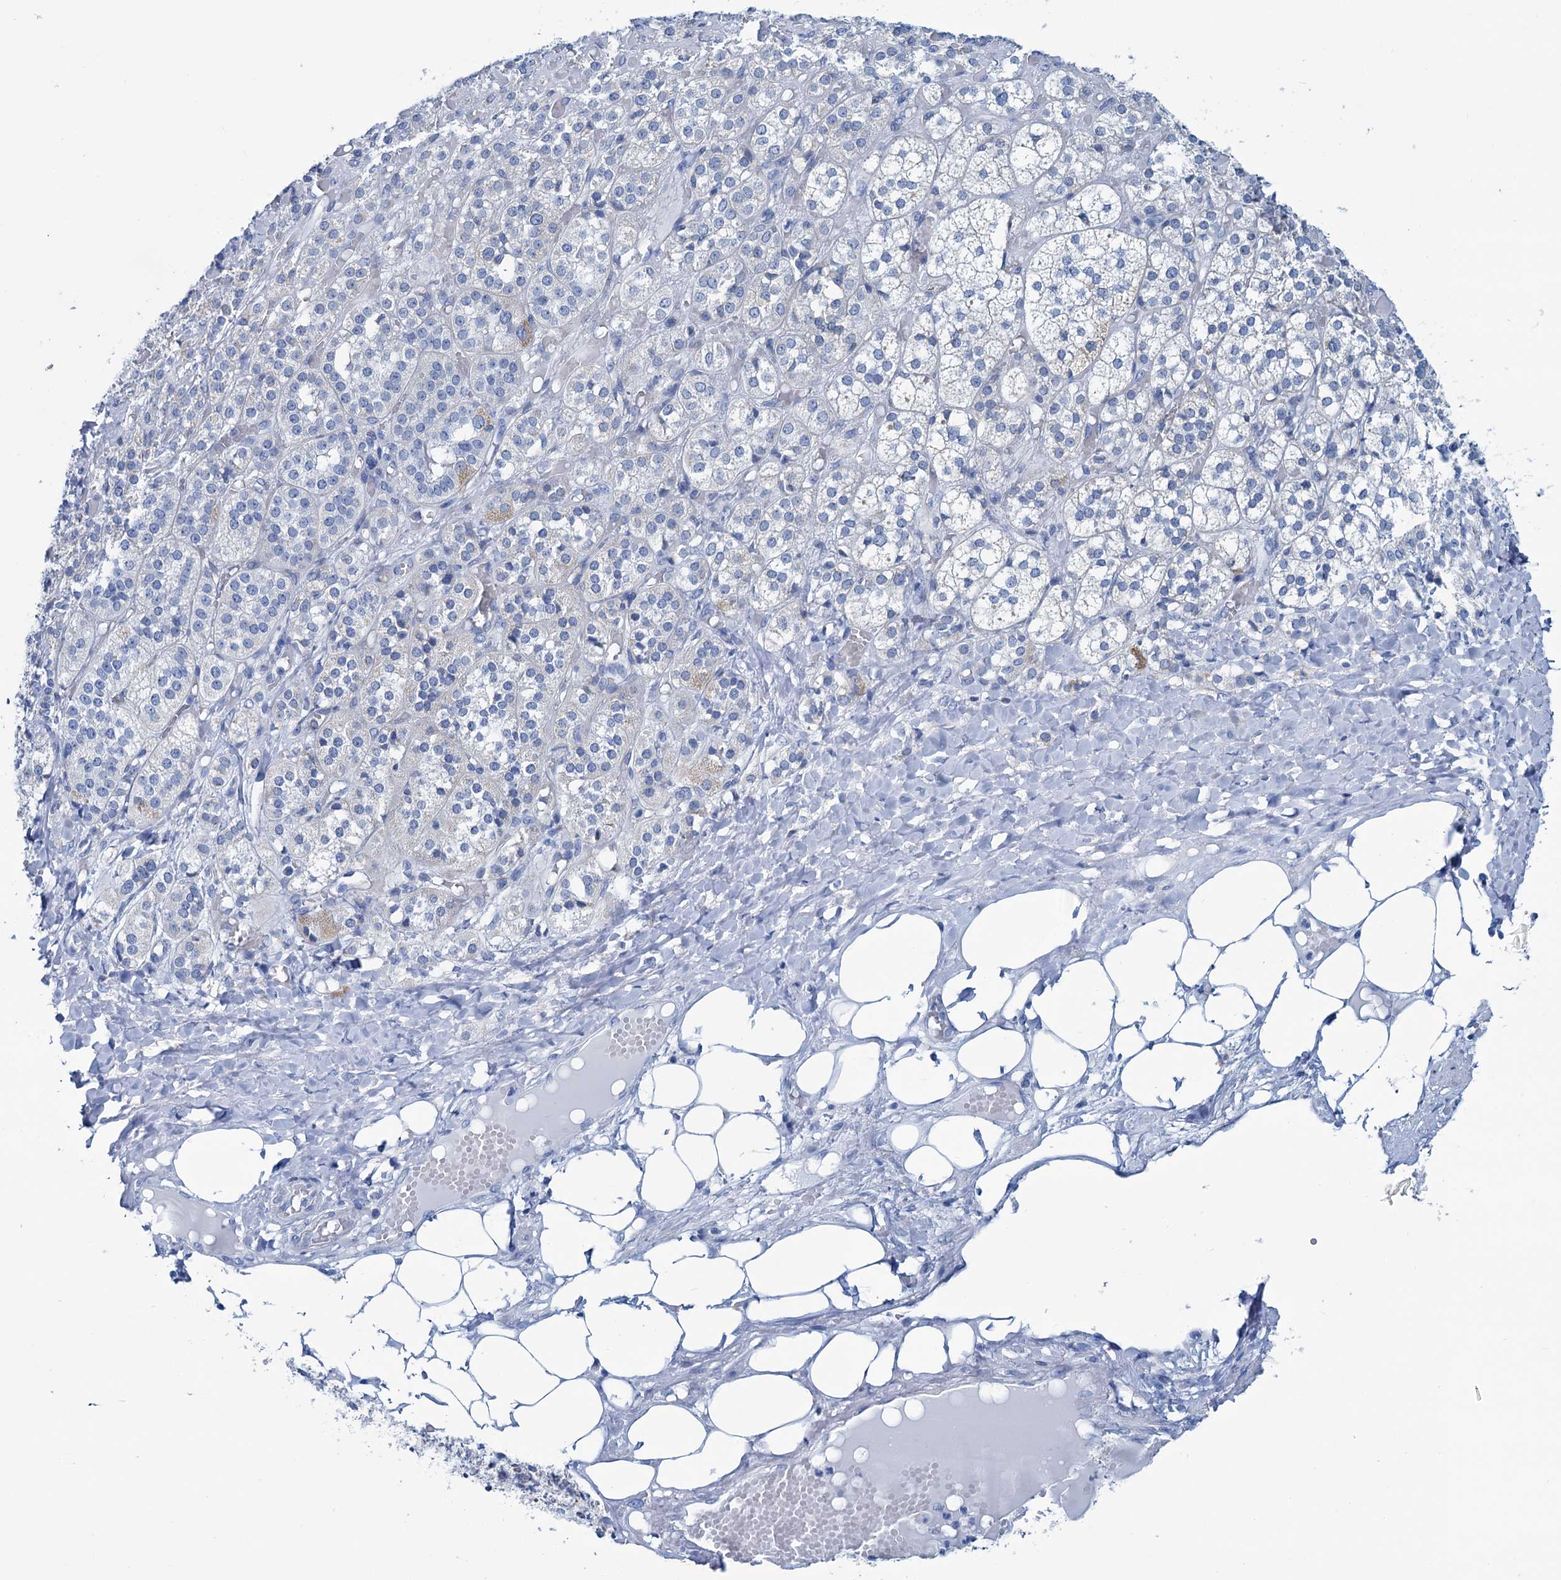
{"staining": {"intensity": "negative", "quantity": "none", "location": "none"}, "tissue": "adrenal gland", "cell_type": "Glandular cells", "image_type": "normal", "snomed": [{"axis": "morphology", "description": "Normal tissue, NOS"}, {"axis": "topography", "description": "Adrenal gland"}], "caption": "Immunohistochemistry histopathology image of benign adrenal gland stained for a protein (brown), which demonstrates no staining in glandular cells.", "gene": "SLC1A3", "patient": {"sex": "female", "age": 61}}